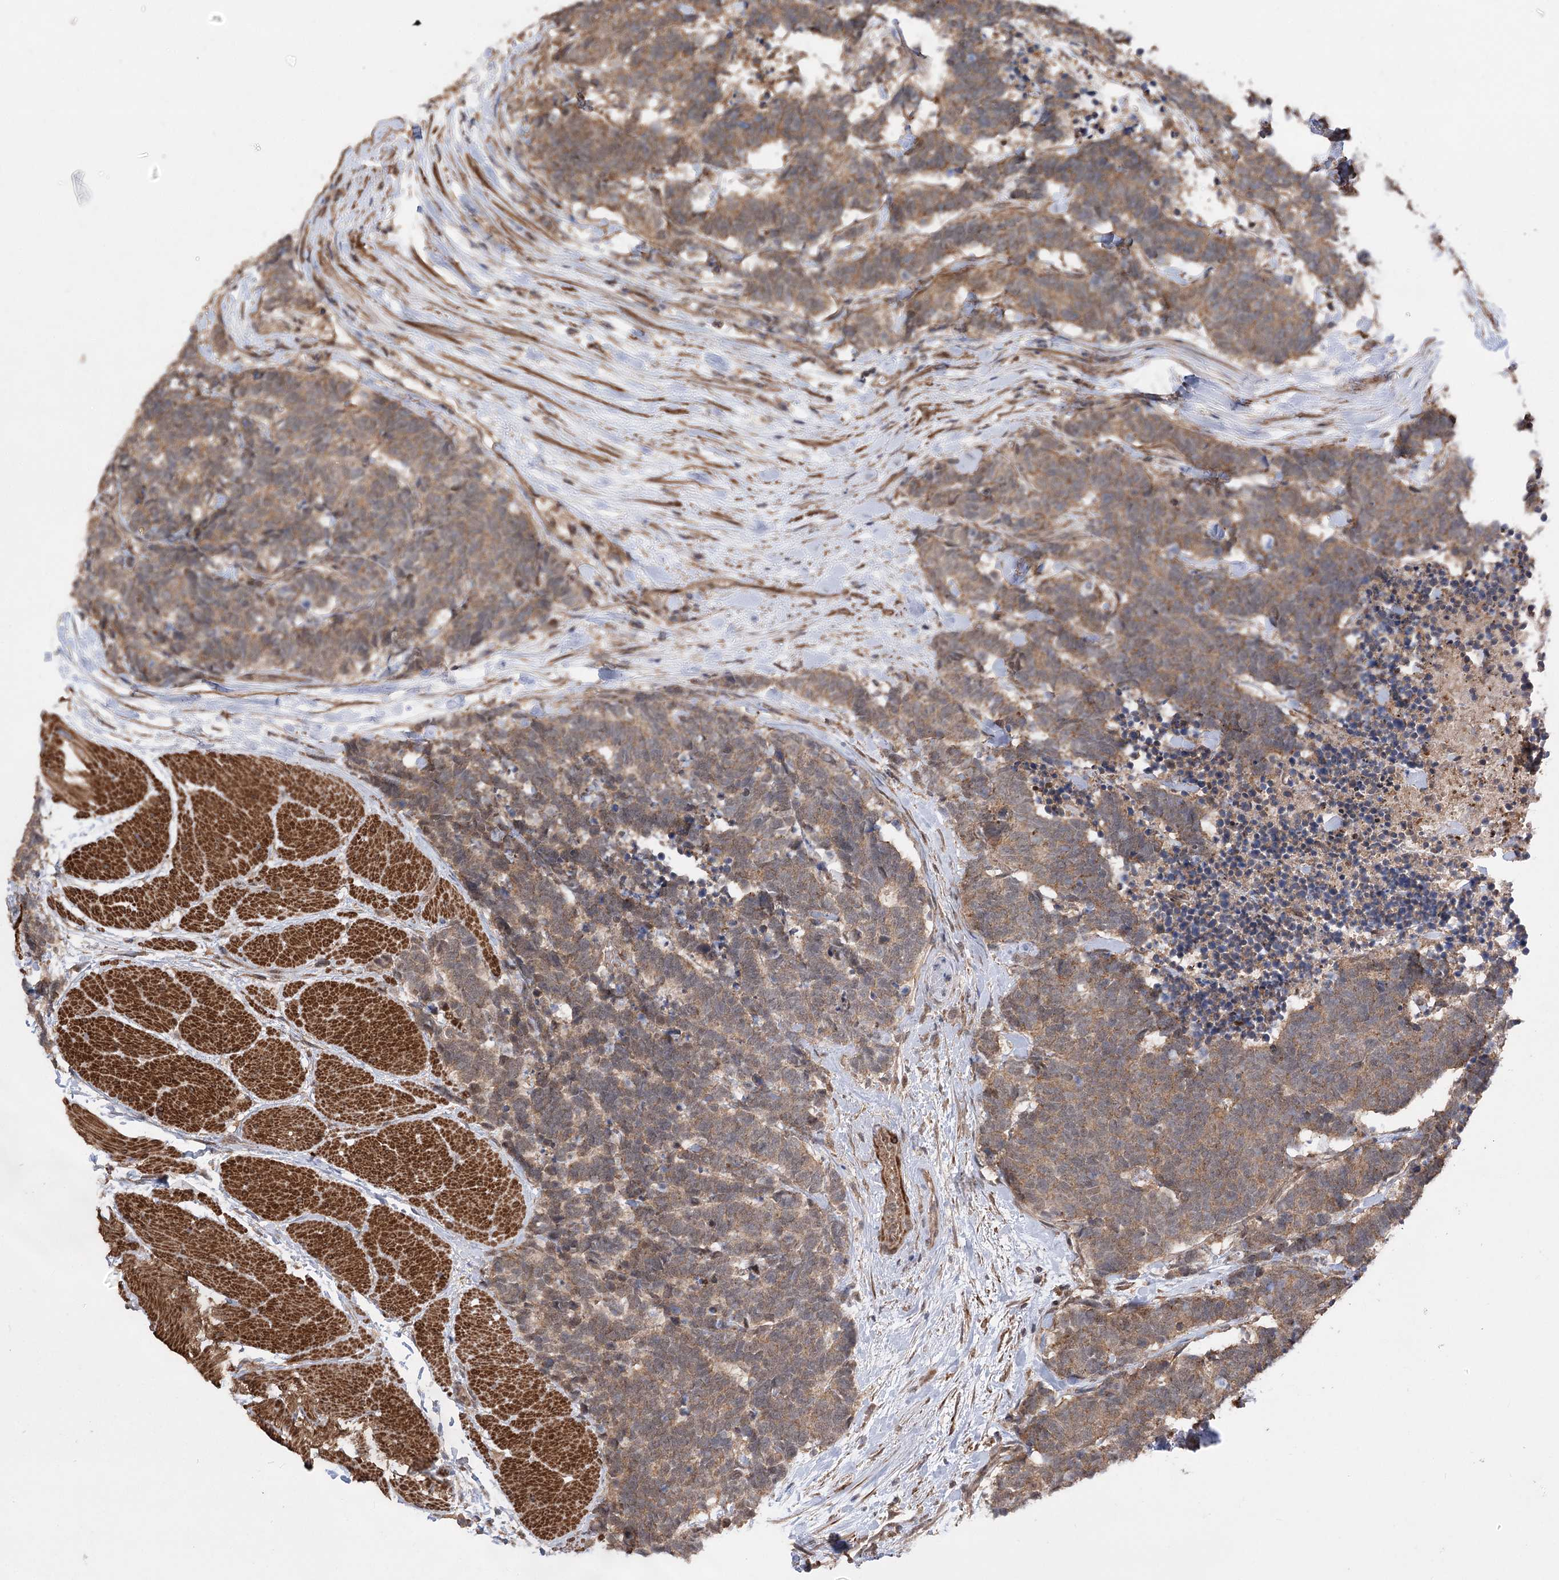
{"staining": {"intensity": "moderate", "quantity": ">75%", "location": "cytoplasmic/membranous"}, "tissue": "carcinoid", "cell_type": "Tumor cells", "image_type": "cancer", "snomed": [{"axis": "morphology", "description": "Carcinoma, NOS"}, {"axis": "morphology", "description": "Carcinoid, malignant, NOS"}, {"axis": "topography", "description": "Urinary bladder"}], "caption": "Immunohistochemical staining of carcinoma exhibits medium levels of moderate cytoplasmic/membranous protein expression in about >75% of tumor cells.", "gene": "TENM2", "patient": {"sex": "male", "age": 57}}